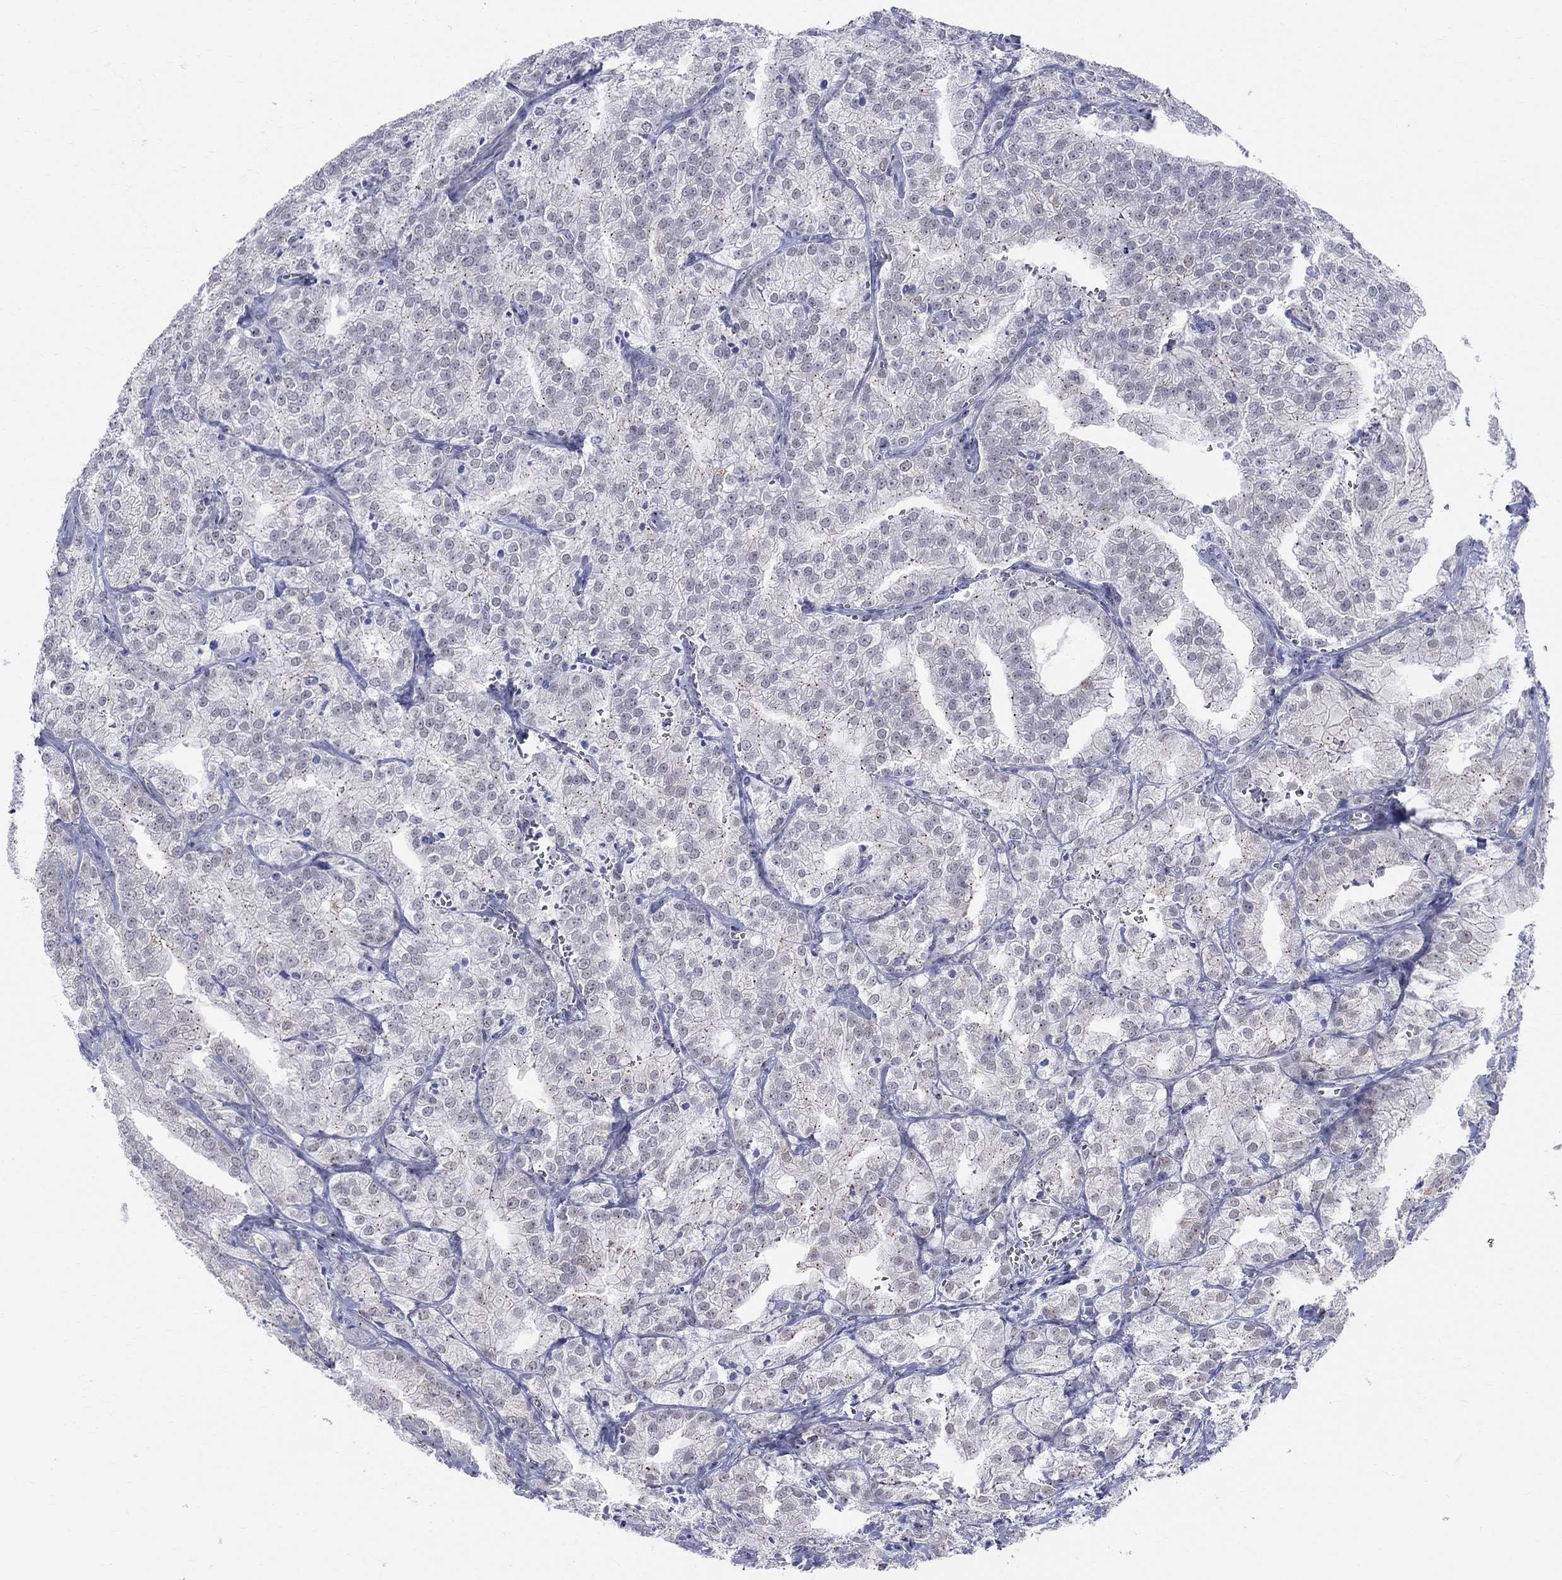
{"staining": {"intensity": "negative", "quantity": "none", "location": "none"}, "tissue": "prostate cancer", "cell_type": "Tumor cells", "image_type": "cancer", "snomed": [{"axis": "morphology", "description": "Adenocarcinoma, NOS"}, {"axis": "topography", "description": "Prostate"}], "caption": "Immunohistochemistry (IHC) histopathology image of neoplastic tissue: human adenocarcinoma (prostate) stained with DAB demonstrates no significant protein positivity in tumor cells. (DAB IHC visualized using brightfield microscopy, high magnification).", "gene": "CEP43", "patient": {"sex": "male", "age": 70}}